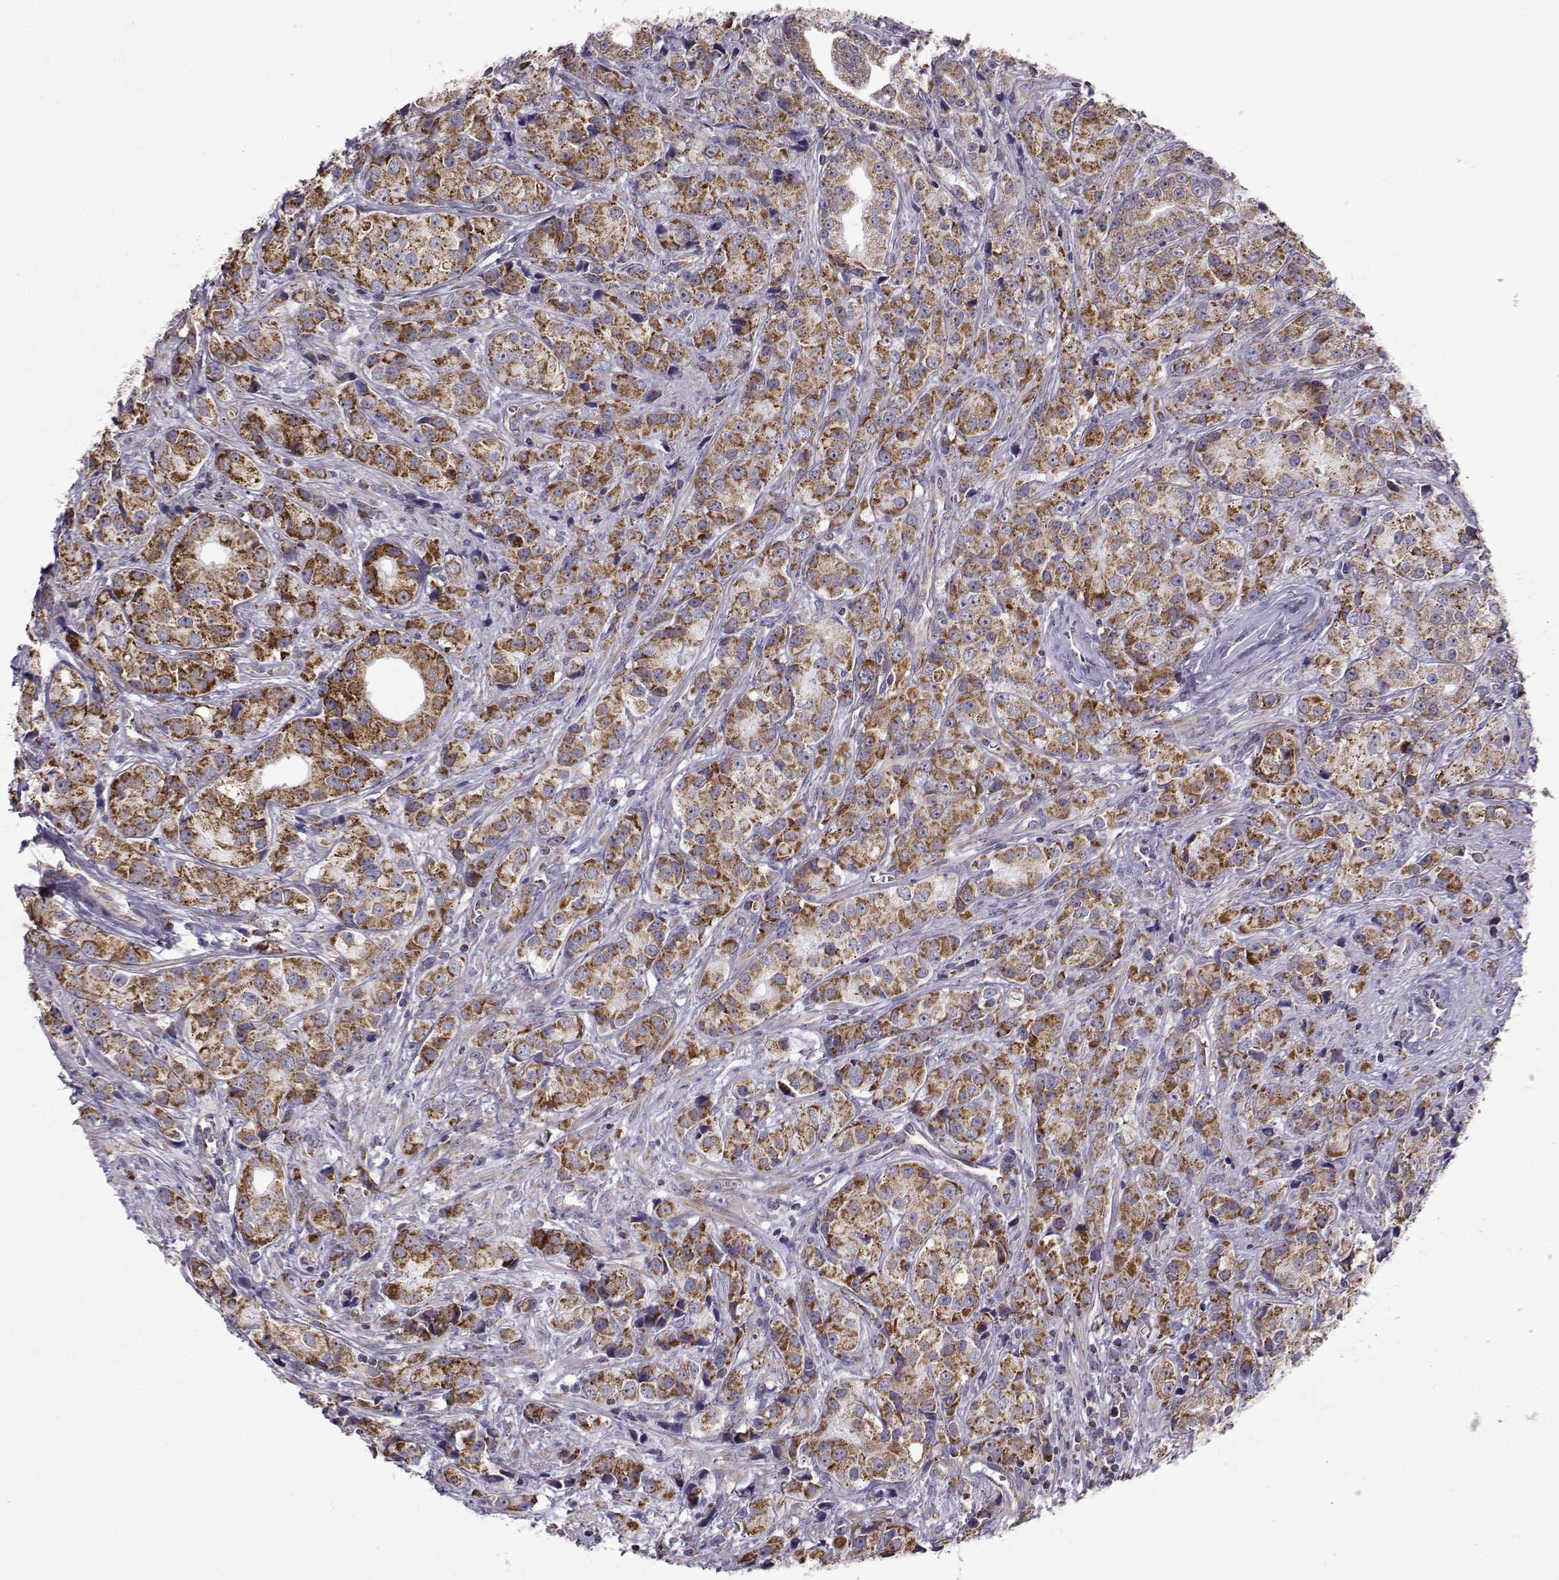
{"staining": {"intensity": "strong", "quantity": ">75%", "location": "cytoplasmic/membranous"}, "tissue": "prostate cancer", "cell_type": "Tumor cells", "image_type": "cancer", "snomed": [{"axis": "morphology", "description": "Adenocarcinoma, Medium grade"}, {"axis": "topography", "description": "Prostate"}], "caption": "This histopathology image shows immunohistochemistry (IHC) staining of human medium-grade adenocarcinoma (prostate), with high strong cytoplasmic/membranous expression in about >75% of tumor cells.", "gene": "NECAB3", "patient": {"sex": "male", "age": 74}}